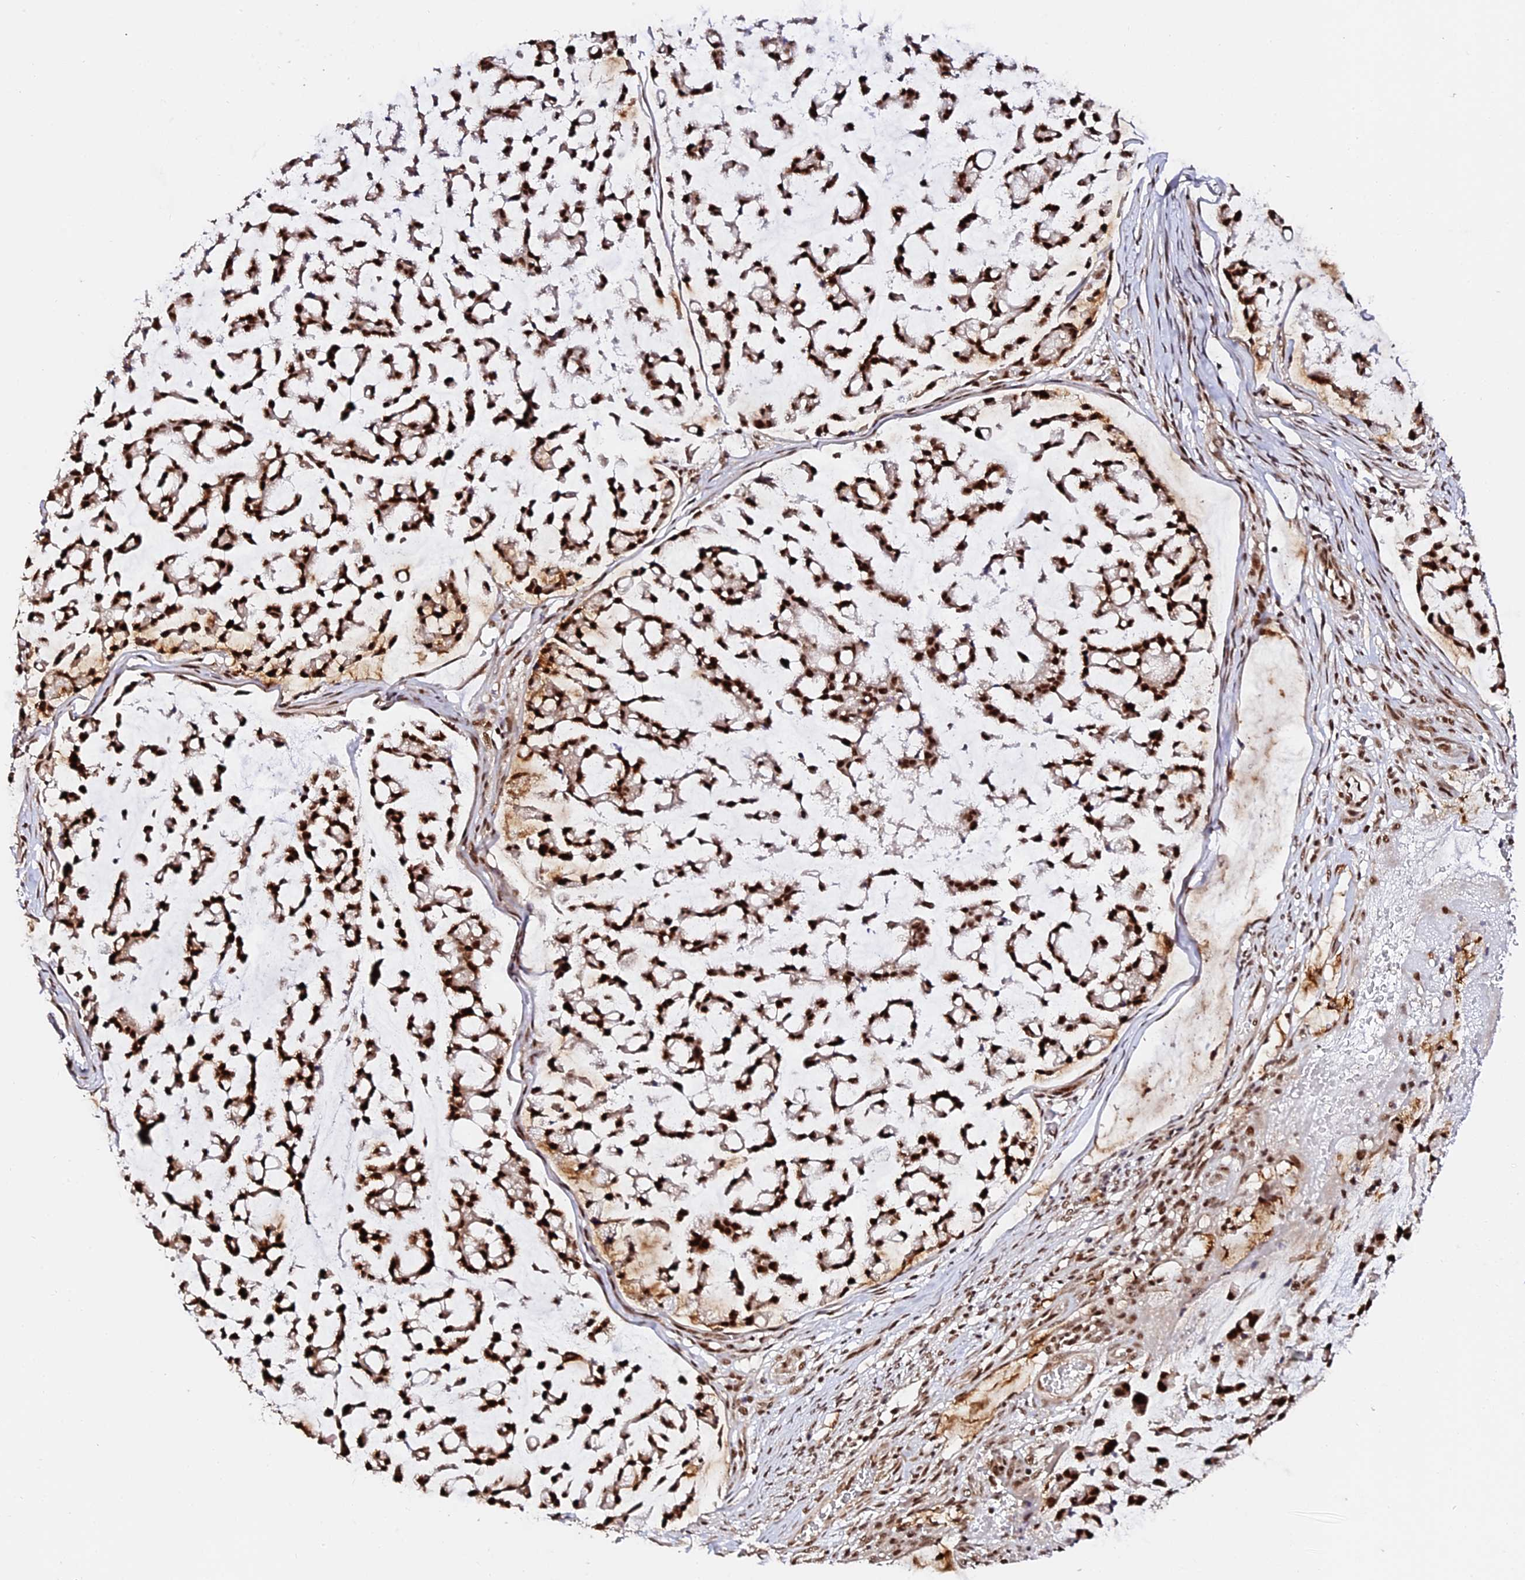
{"staining": {"intensity": "strong", "quantity": ">75%", "location": "nuclear"}, "tissue": "stomach cancer", "cell_type": "Tumor cells", "image_type": "cancer", "snomed": [{"axis": "morphology", "description": "Adenocarcinoma, NOS"}, {"axis": "topography", "description": "Stomach, lower"}], "caption": "A photomicrograph of human adenocarcinoma (stomach) stained for a protein reveals strong nuclear brown staining in tumor cells. Ihc stains the protein in brown and the nuclei are stained blue.", "gene": "MCRS1", "patient": {"sex": "male", "age": 67}}